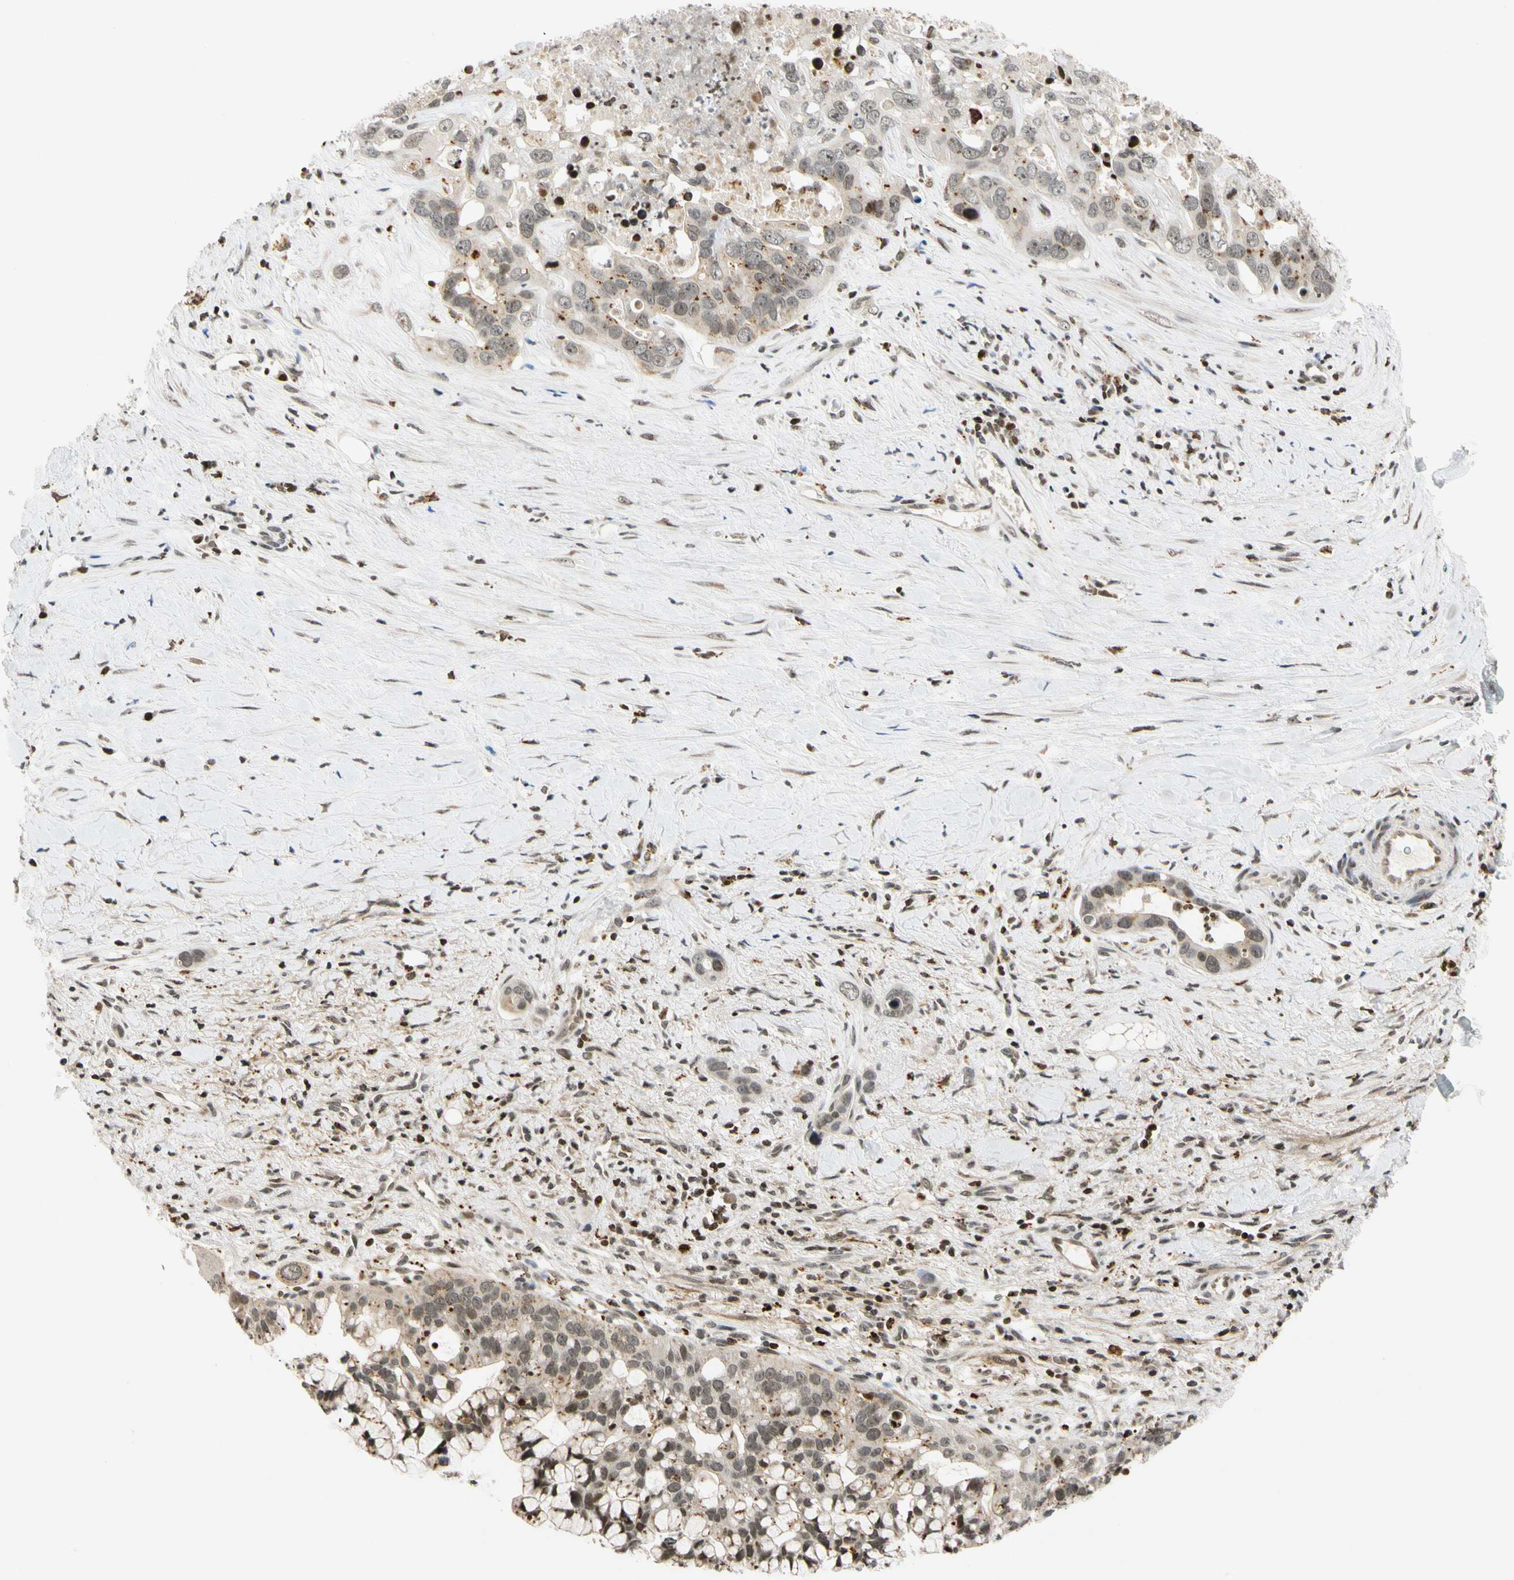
{"staining": {"intensity": "moderate", "quantity": "25%-75%", "location": "cytoplasmic/membranous,nuclear"}, "tissue": "liver cancer", "cell_type": "Tumor cells", "image_type": "cancer", "snomed": [{"axis": "morphology", "description": "Cholangiocarcinoma"}, {"axis": "topography", "description": "Liver"}], "caption": "High-power microscopy captured an IHC image of liver cholangiocarcinoma, revealing moderate cytoplasmic/membranous and nuclear staining in about 25%-75% of tumor cells. (IHC, brightfield microscopy, high magnification).", "gene": "CDK7", "patient": {"sex": "female", "age": 65}}